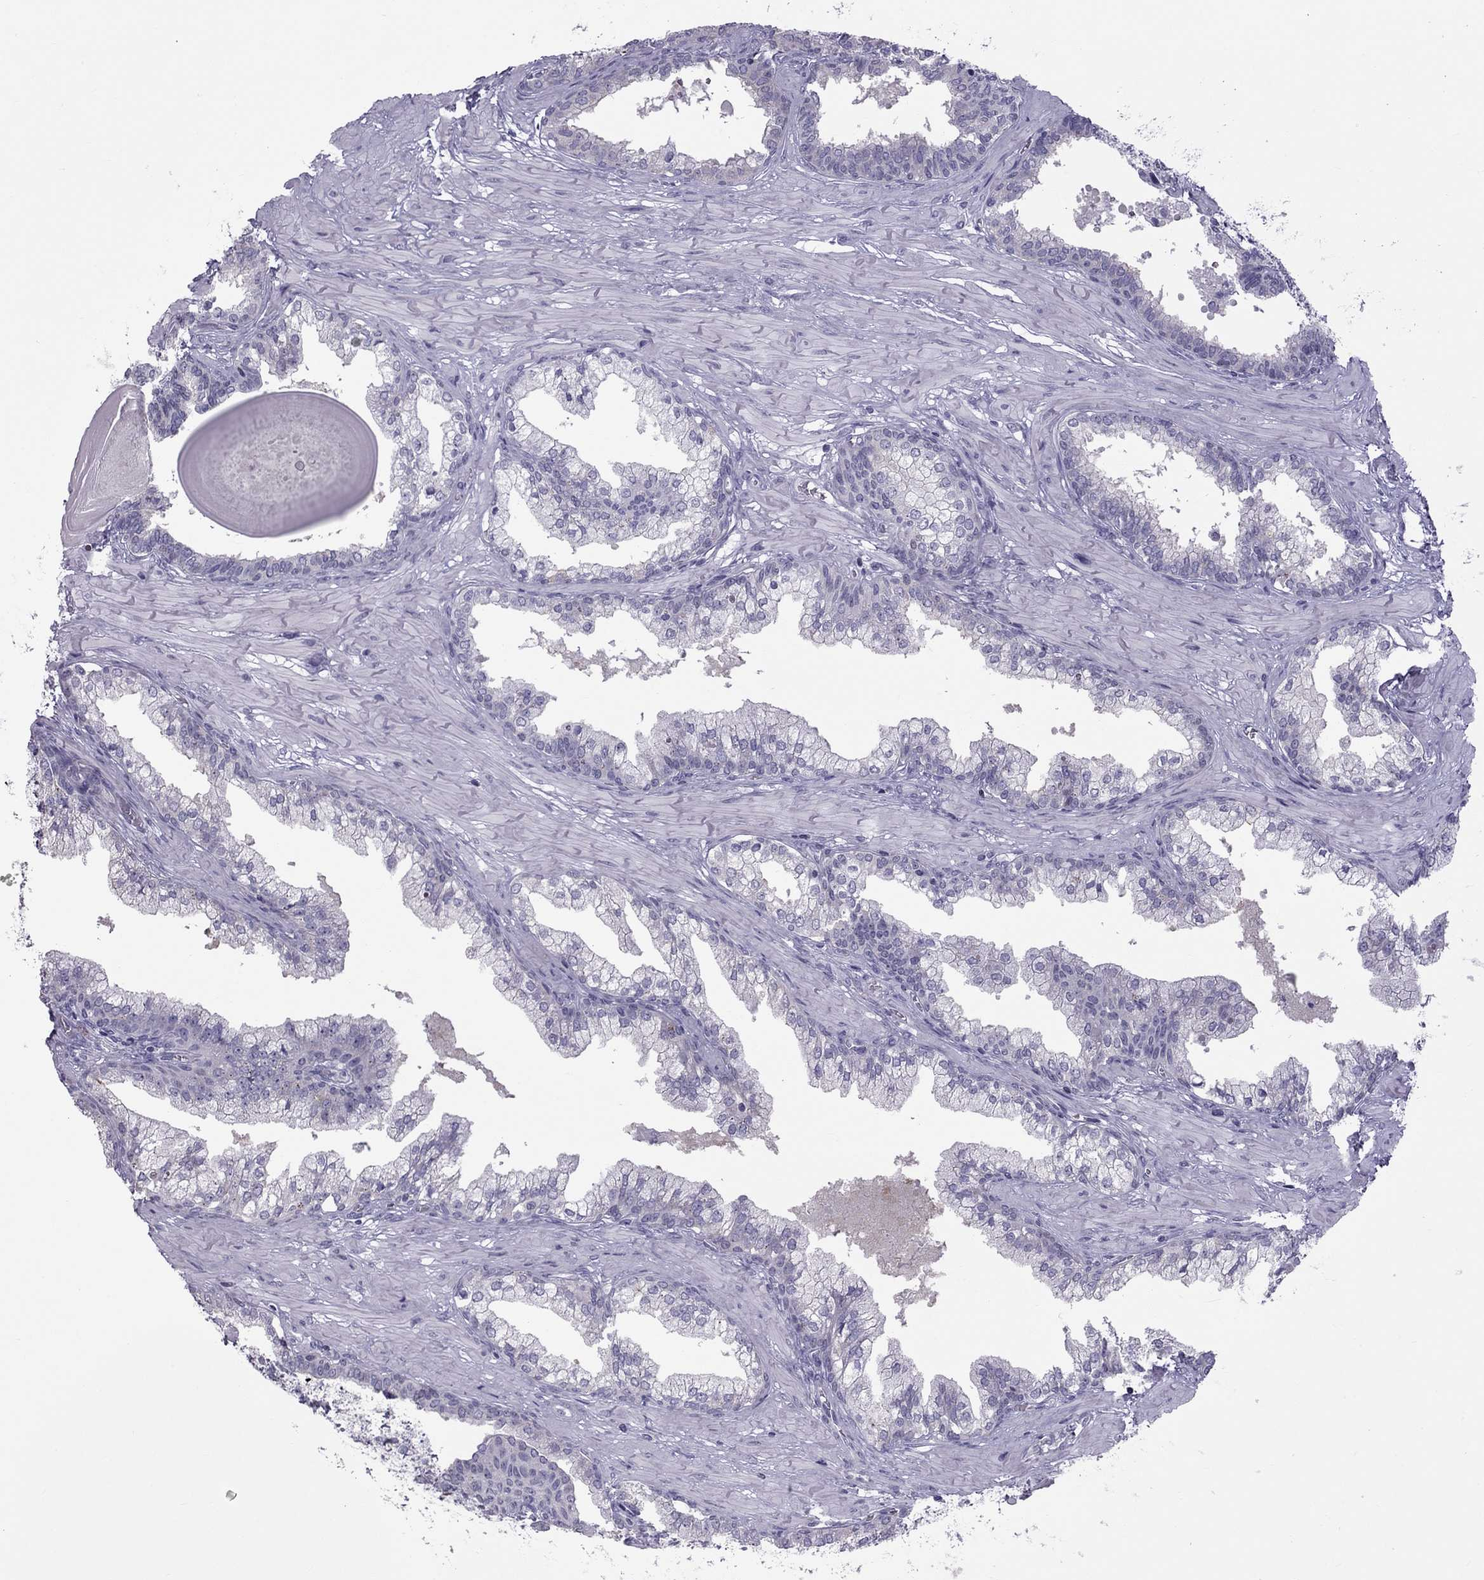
{"staining": {"intensity": "negative", "quantity": "none", "location": "none"}, "tissue": "prostate cancer", "cell_type": "Tumor cells", "image_type": "cancer", "snomed": [{"axis": "morphology", "description": "Adenocarcinoma, NOS"}, {"axis": "topography", "description": "Prostate and seminal vesicle, NOS"}, {"axis": "topography", "description": "Prostate"}], "caption": "IHC histopathology image of human prostate cancer stained for a protein (brown), which shows no expression in tumor cells.", "gene": "TEX14", "patient": {"sex": "male", "age": 44}}